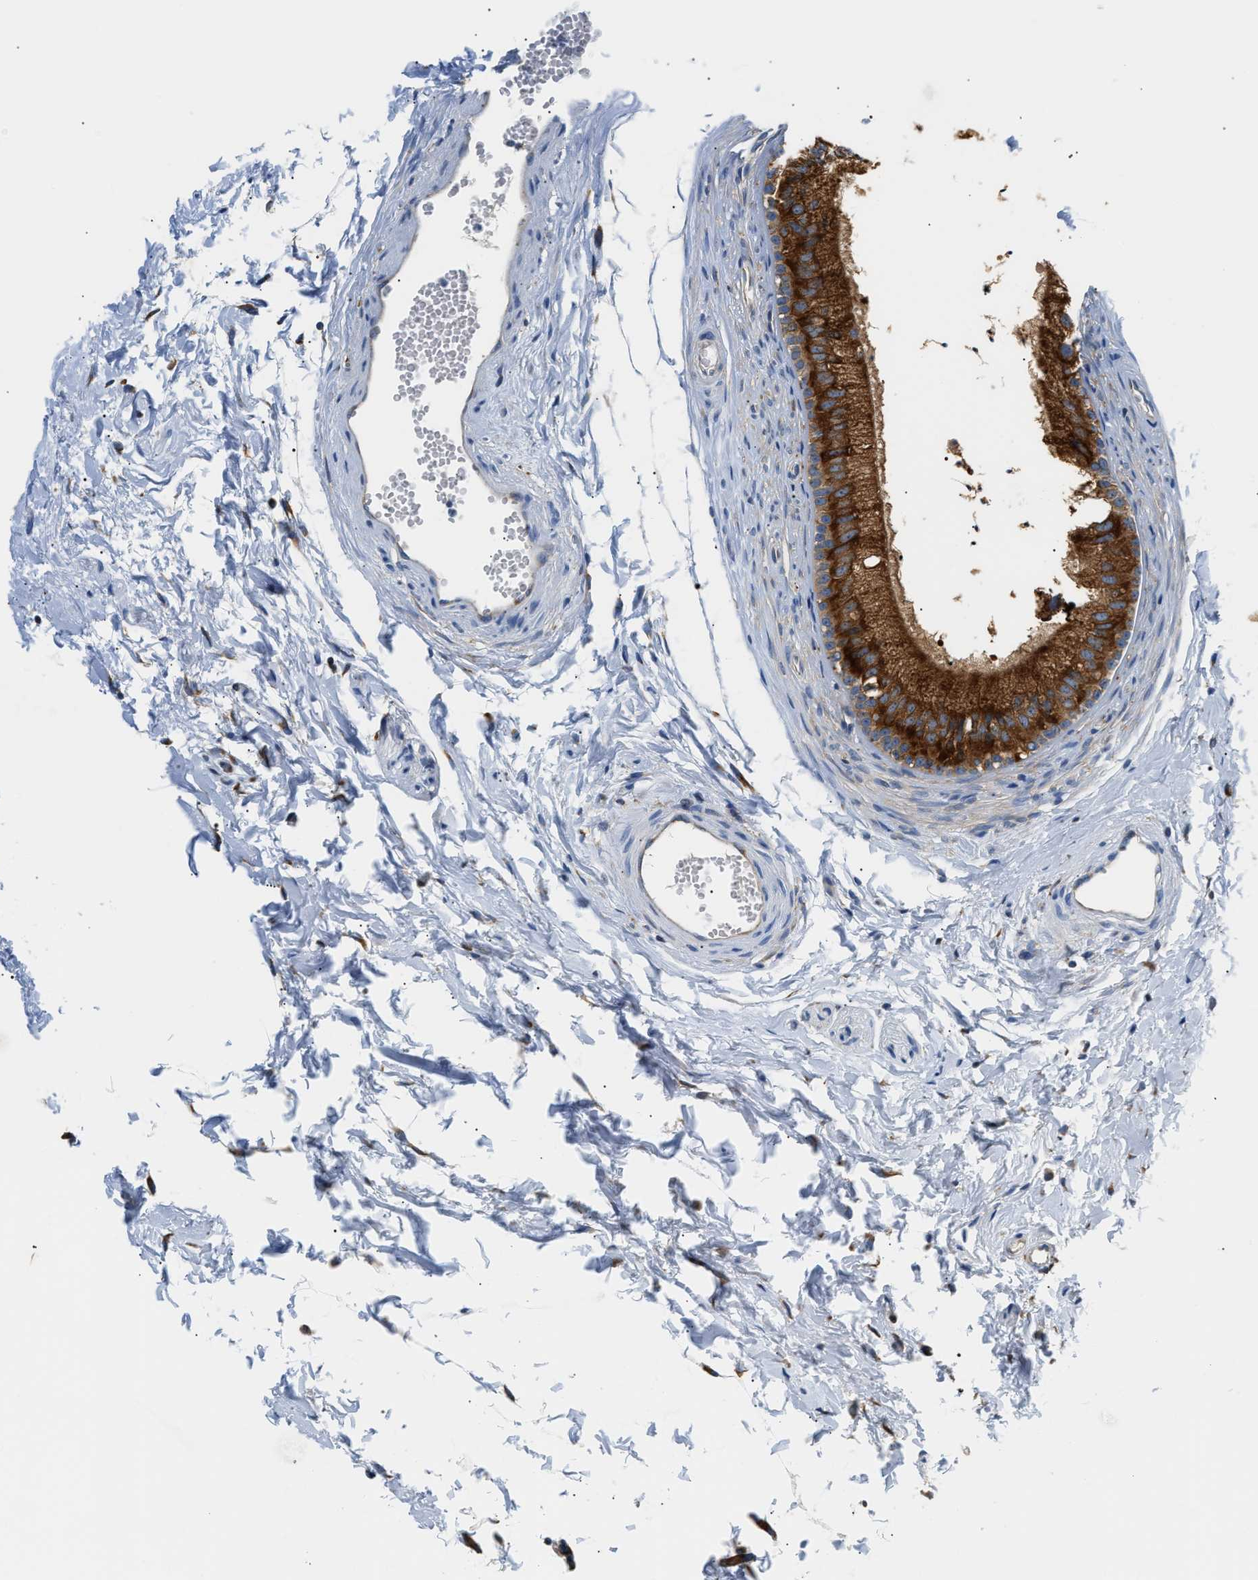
{"staining": {"intensity": "strong", "quantity": ">75%", "location": "cytoplasmic/membranous"}, "tissue": "epididymis", "cell_type": "Glandular cells", "image_type": "normal", "snomed": [{"axis": "morphology", "description": "Normal tissue, NOS"}, {"axis": "topography", "description": "Epididymis"}], "caption": "The histopathology image demonstrates a brown stain indicating the presence of a protein in the cytoplasmic/membranous of glandular cells in epididymis.", "gene": "HDHD3", "patient": {"sex": "male", "age": 56}}